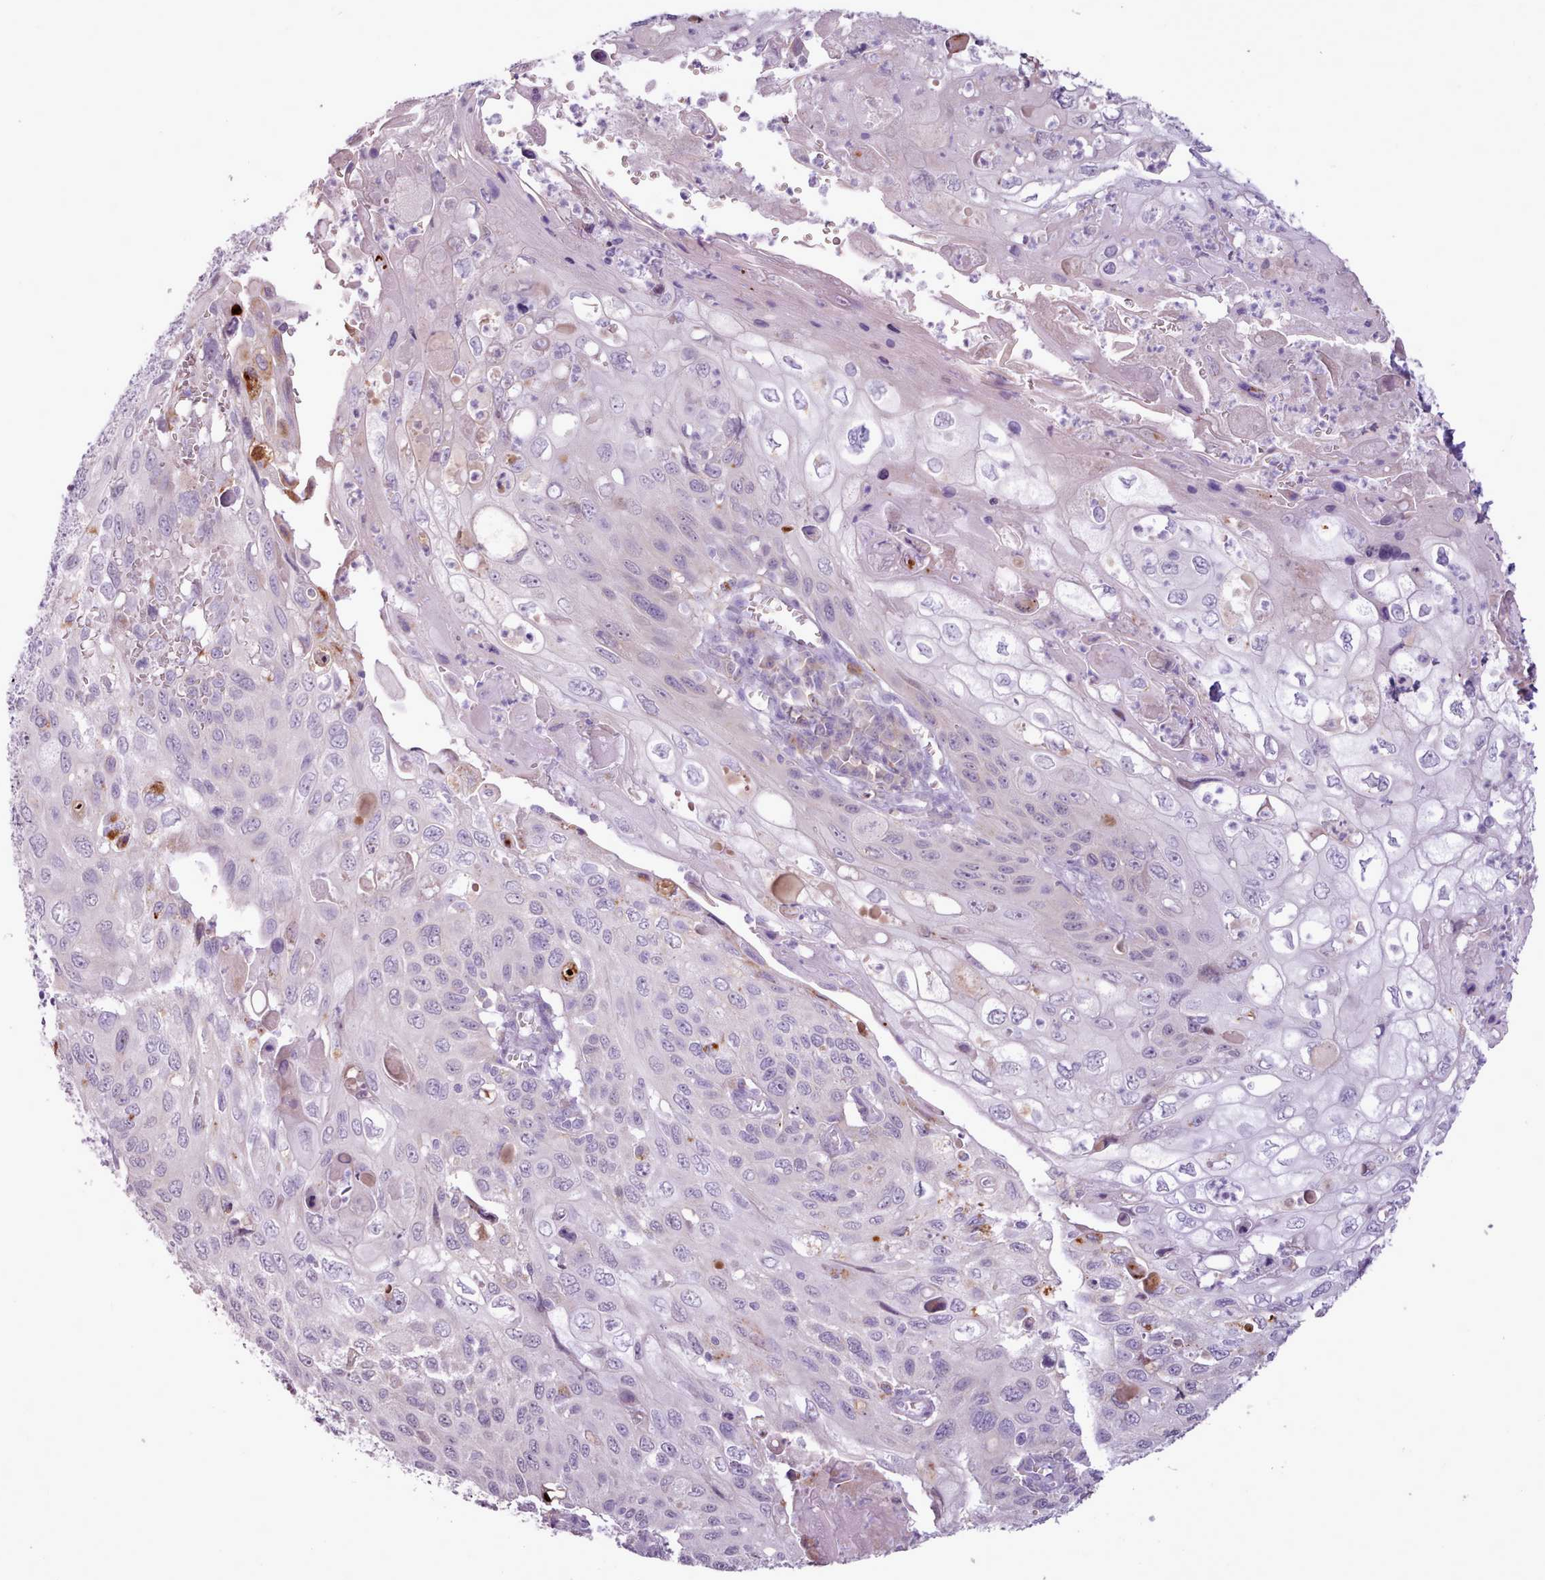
{"staining": {"intensity": "negative", "quantity": "none", "location": "none"}, "tissue": "cervical cancer", "cell_type": "Tumor cells", "image_type": "cancer", "snomed": [{"axis": "morphology", "description": "Squamous cell carcinoma, NOS"}, {"axis": "topography", "description": "Cervix"}], "caption": "An image of cervical cancer (squamous cell carcinoma) stained for a protein shows no brown staining in tumor cells.", "gene": "ATRAID", "patient": {"sex": "female", "age": 70}}